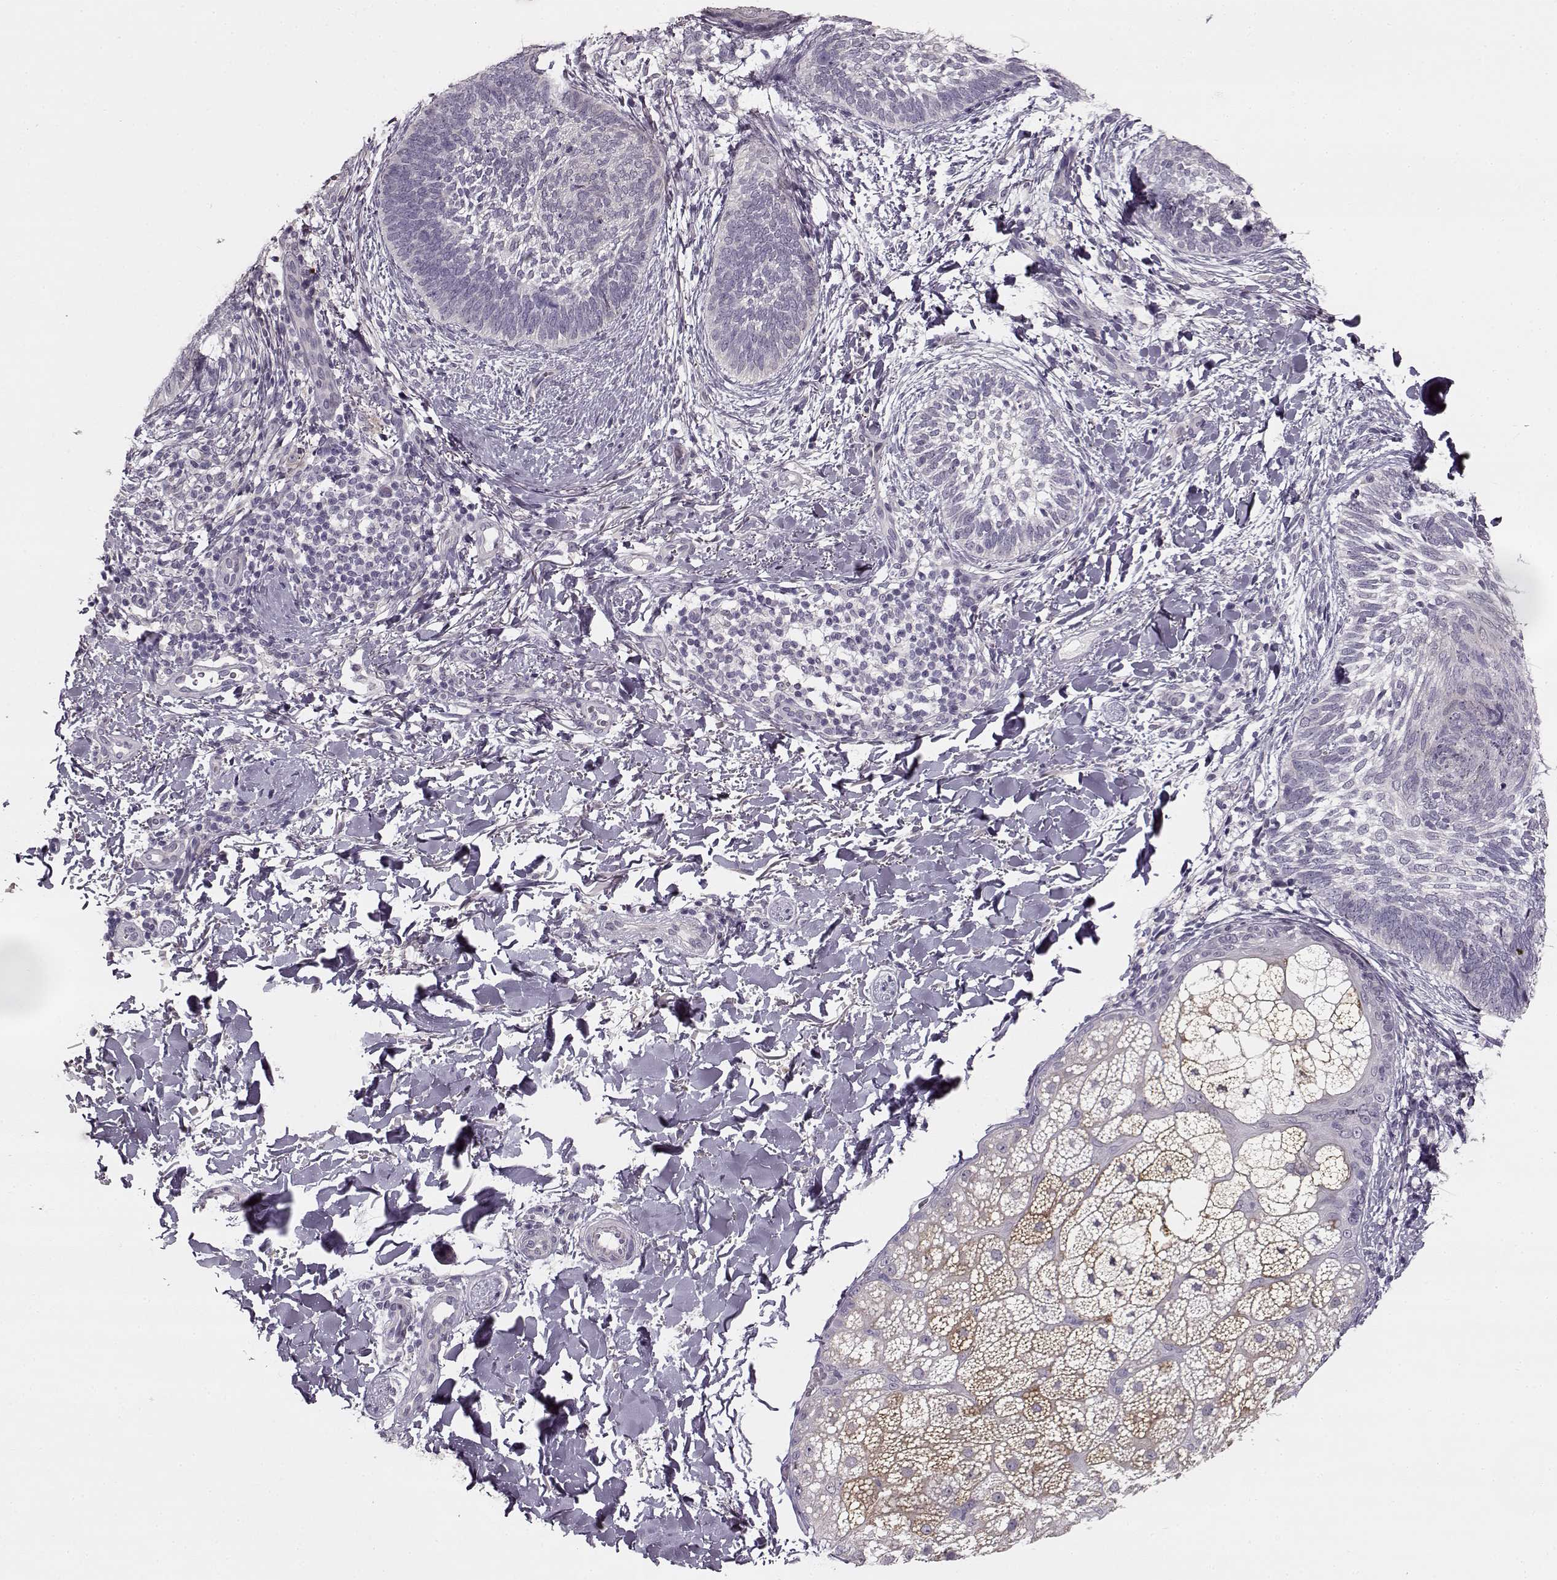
{"staining": {"intensity": "negative", "quantity": "none", "location": "none"}, "tissue": "skin cancer", "cell_type": "Tumor cells", "image_type": "cancer", "snomed": [{"axis": "morphology", "description": "Normal tissue, NOS"}, {"axis": "morphology", "description": "Basal cell carcinoma"}, {"axis": "topography", "description": "Skin"}], "caption": "Skin cancer (basal cell carcinoma) stained for a protein using immunohistochemistry reveals no staining tumor cells.", "gene": "MAP6D1", "patient": {"sex": "male", "age": 46}}